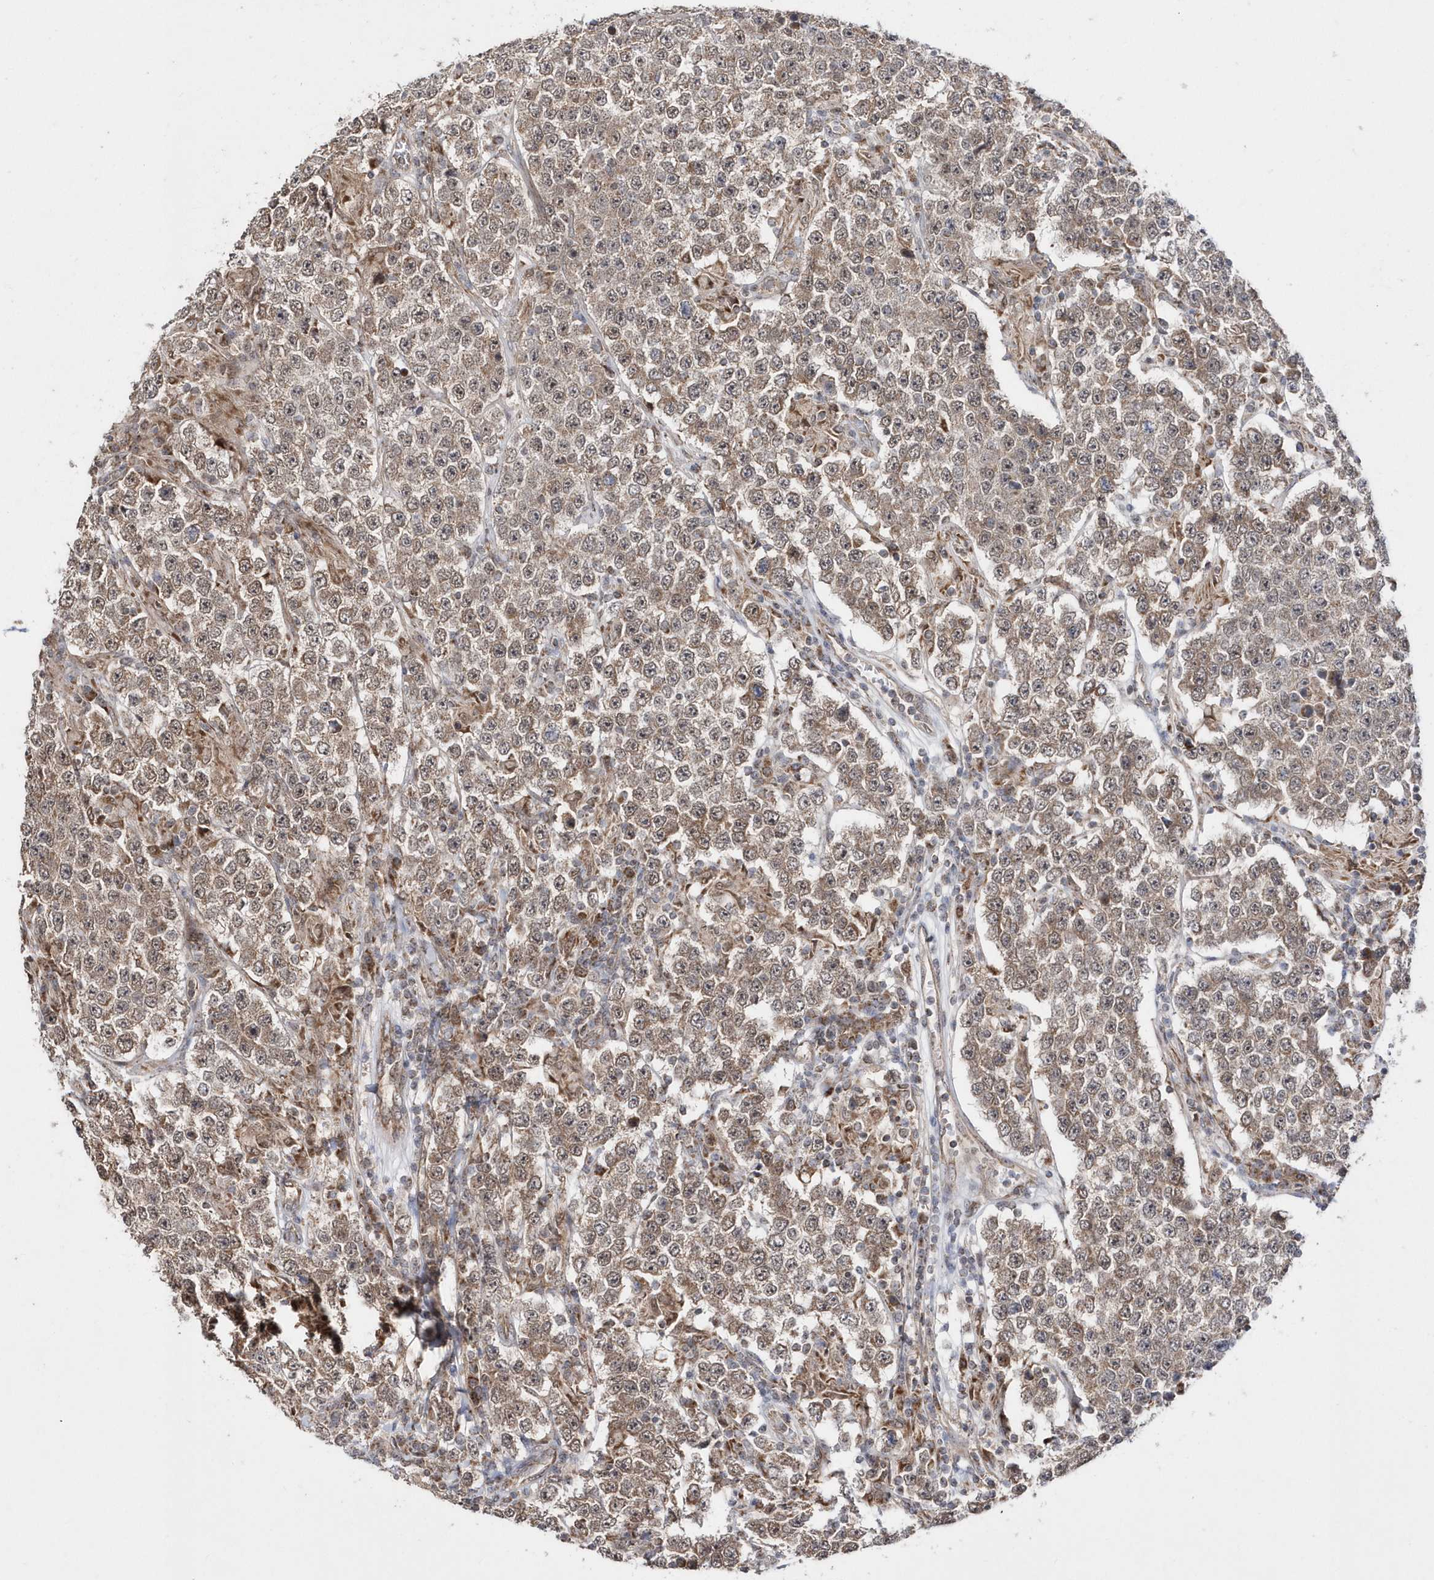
{"staining": {"intensity": "weak", "quantity": "25%-75%", "location": "cytoplasmic/membranous"}, "tissue": "testis cancer", "cell_type": "Tumor cells", "image_type": "cancer", "snomed": [{"axis": "morphology", "description": "Normal tissue, NOS"}, {"axis": "morphology", "description": "Urothelial carcinoma, High grade"}, {"axis": "morphology", "description": "Seminoma, NOS"}, {"axis": "morphology", "description": "Carcinoma, Embryonal, NOS"}, {"axis": "topography", "description": "Urinary bladder"}, {"axis": "topography", "description": "Testis"}], "caption": "Weak cytoplasmic/membranous positivity for a protein is appreciated in about 25%-75% of tumor cells of seminoma (testis) using immunohistochemistry (IHC).", "gene": "DALRD3", "patient": {"sex": "male", "age": 41}}